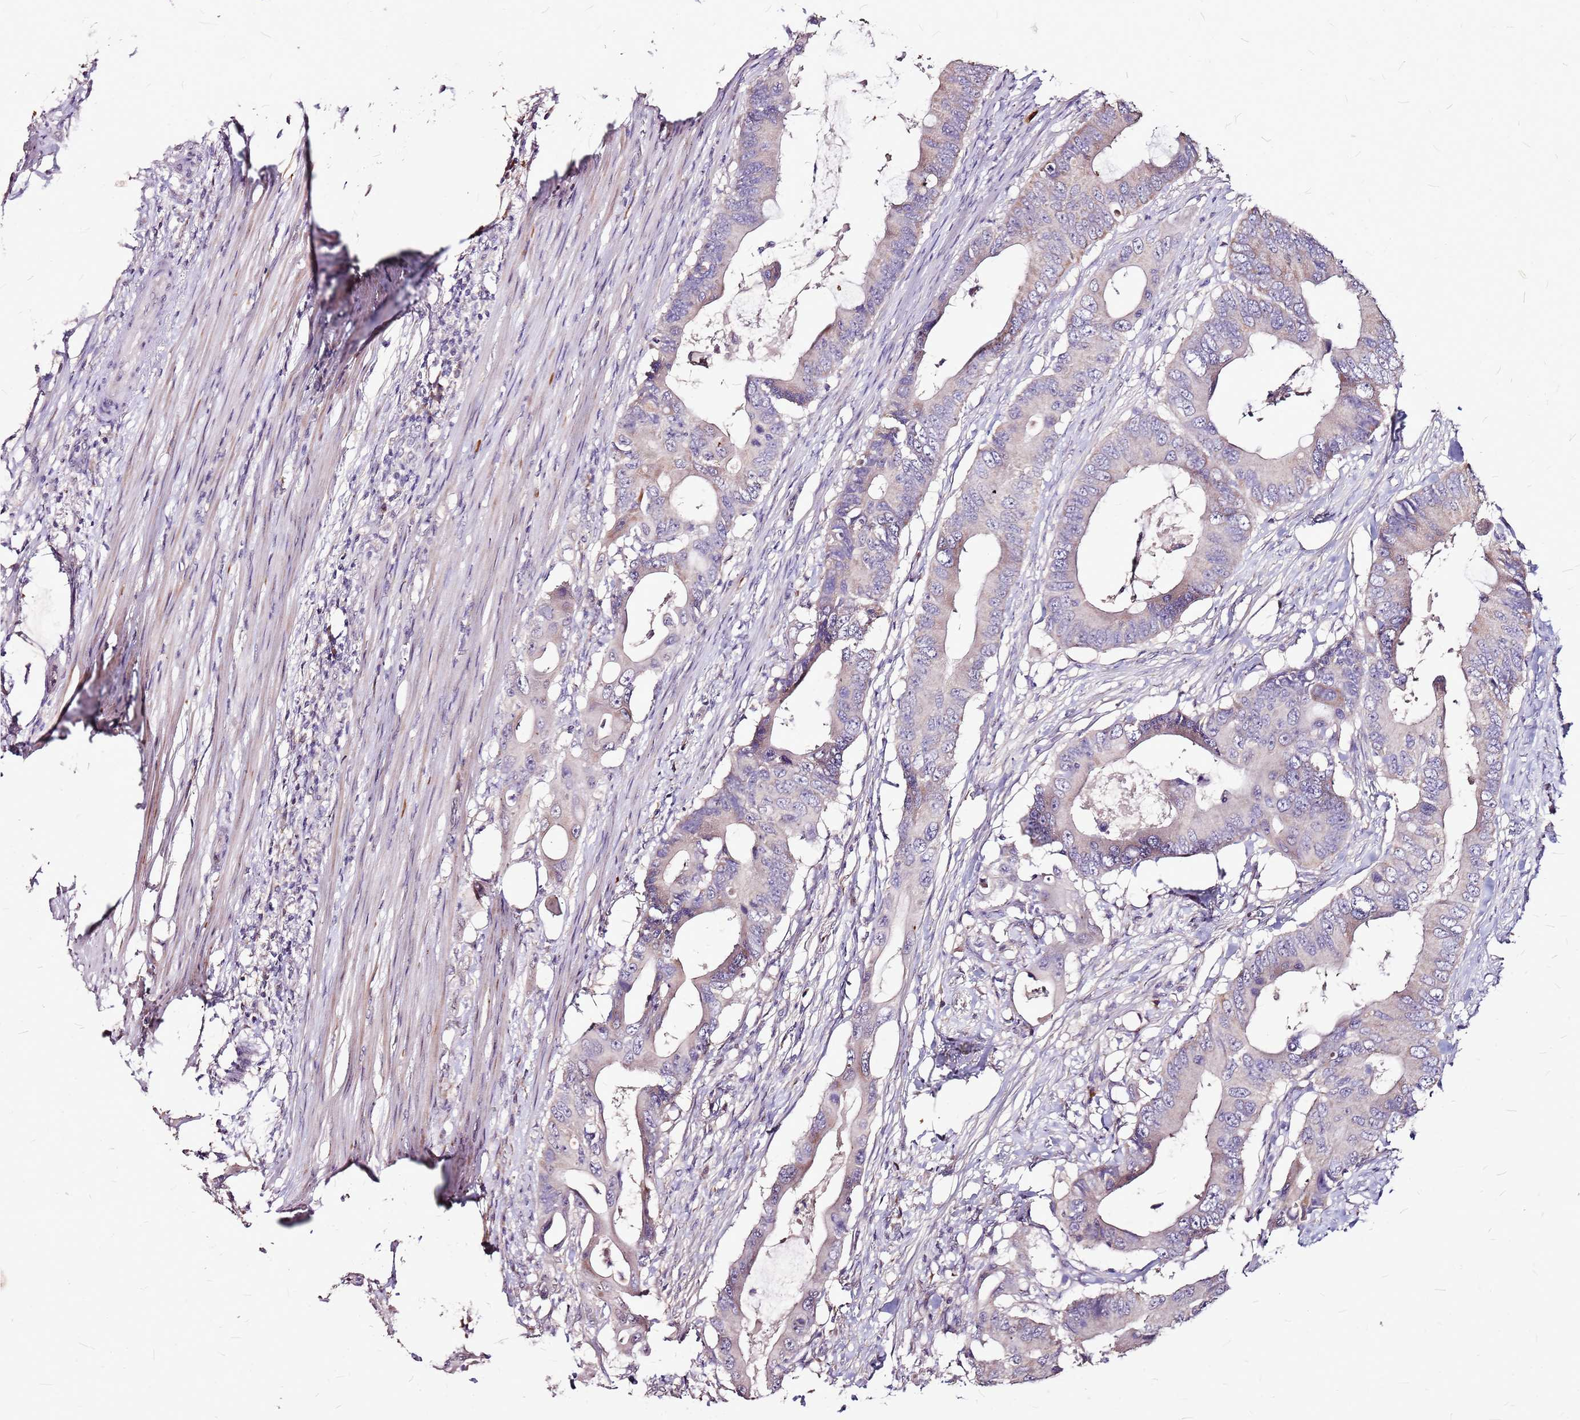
{"staining": {"intensity": "moderate", "quantity": "<25%", "location": "cytoplasmic/membranous"}, "tissue": "colorectal cancer", "cell_type": "Tumor cells", "image_type": "cancer", "snomed": [{"axis": "morphology", "description": "Adenocarcinoma, NOS"}, {"axis": "topography", "description": "Colon"}], "caption": "Immunohistochemistry photomicrograph of neoplastic tissue: colorectal adenocarcinoma stained using immunohistochemistry (IHC) reveals low levels of moderate protein expression localized specifically in the cytoplasmic/membranous of tumor cells, appearing as a cytoplasmic/membranous brown color.", "gene": "DCDC2C", "patient": {"sex": "male", "age": 71}}